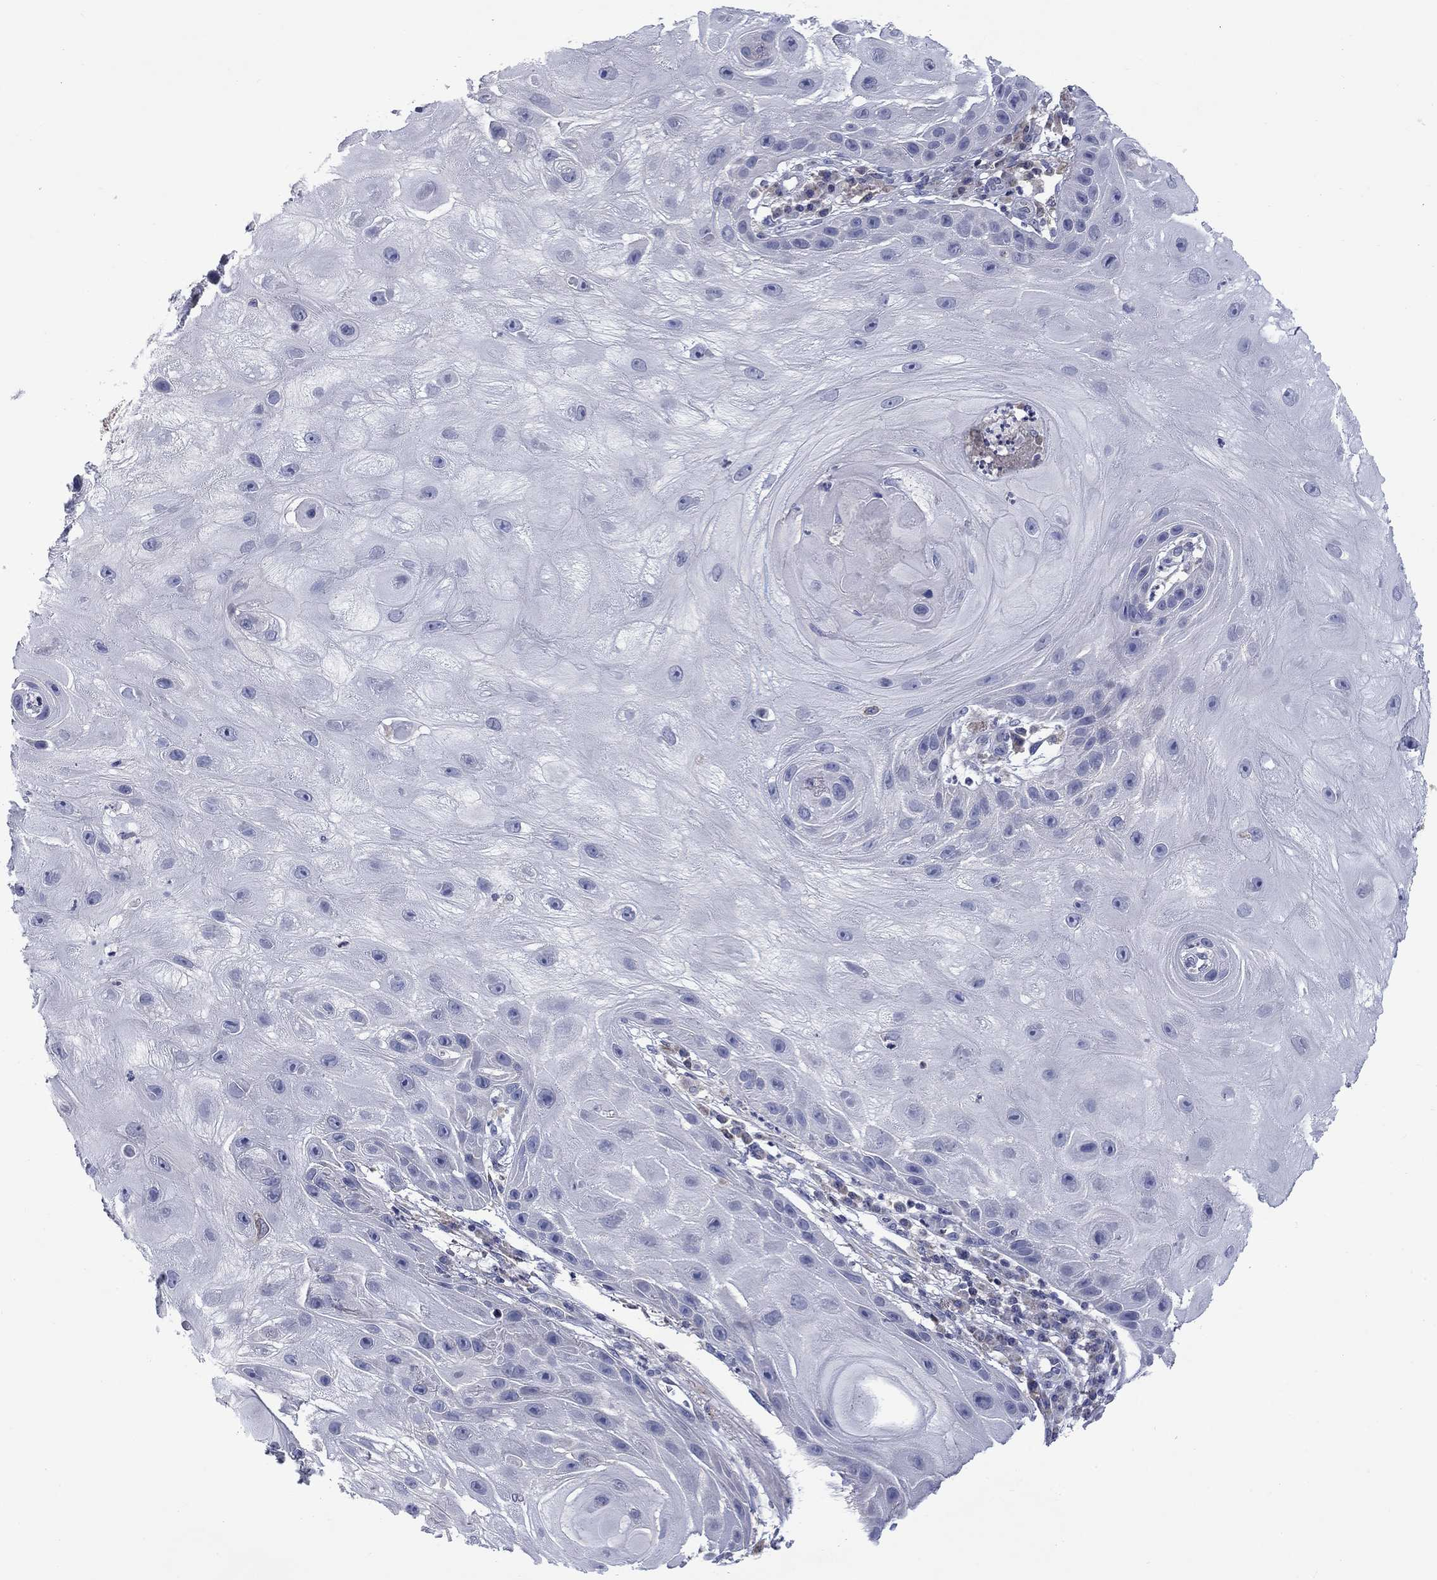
{"staining": {"intensity": "negative", "quantity": "none", "location": "none"}, "tissue": "skin cancer", "cell_type": "Tumor cells", "image_type": "cancer", "snomed": [{"axis": "morphology", "description": "Normal tissue, NOS"}, {"axis": "morphology", "description": "Squamous cell carcinoma, NOS"}, {"axis": "topography", "description": "Skin"}], "caption": "Immunohistochemistry of human skin squamous cell carcinoma shows no expression in tumor cells.", "gene": "FRK", "patient": {"sex": "male", "age": 79}}